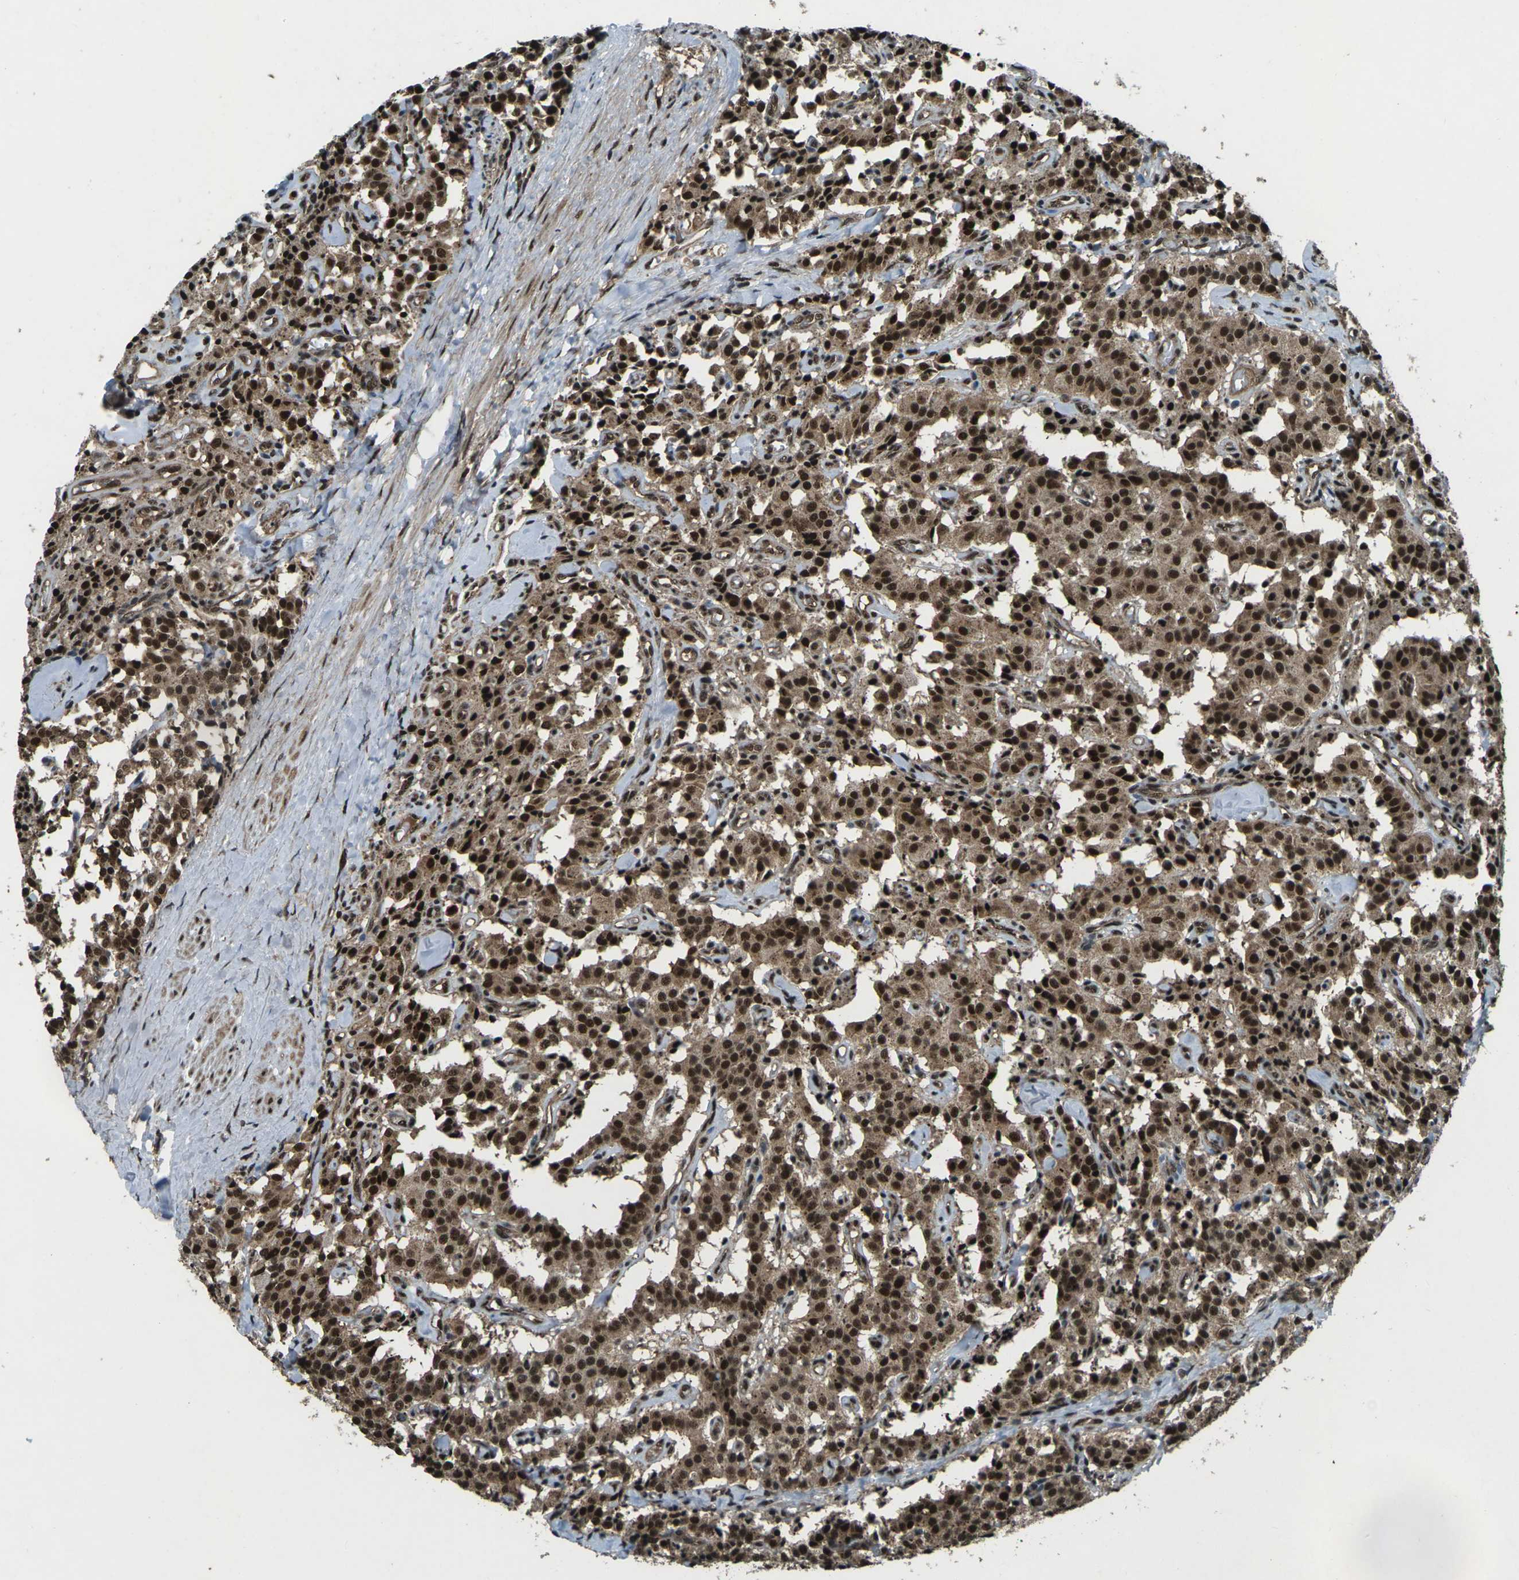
{"staining": {"intensity": "strong", "quantity": ">75%", "location": "cytoplasmic/membranous,nuclear"}, "tissue": "carcinoid", "cell_type": "Tumor cells", "image_type": "cancer", "snomed": [{"axis": "morphology", "description": "Carcinoid, malignant, NOS"}, {"axis": "topography", "description": "Lung"}], "caption": "IHC image of human carcinoid stained for a protein (brown), which reveals high levels of strong cytoplasmic/membranous and nuclear staining in approximately >75% of tumor cells.", "gene": "NR4A2", "patient": {"sex": "male", "age": 30}}